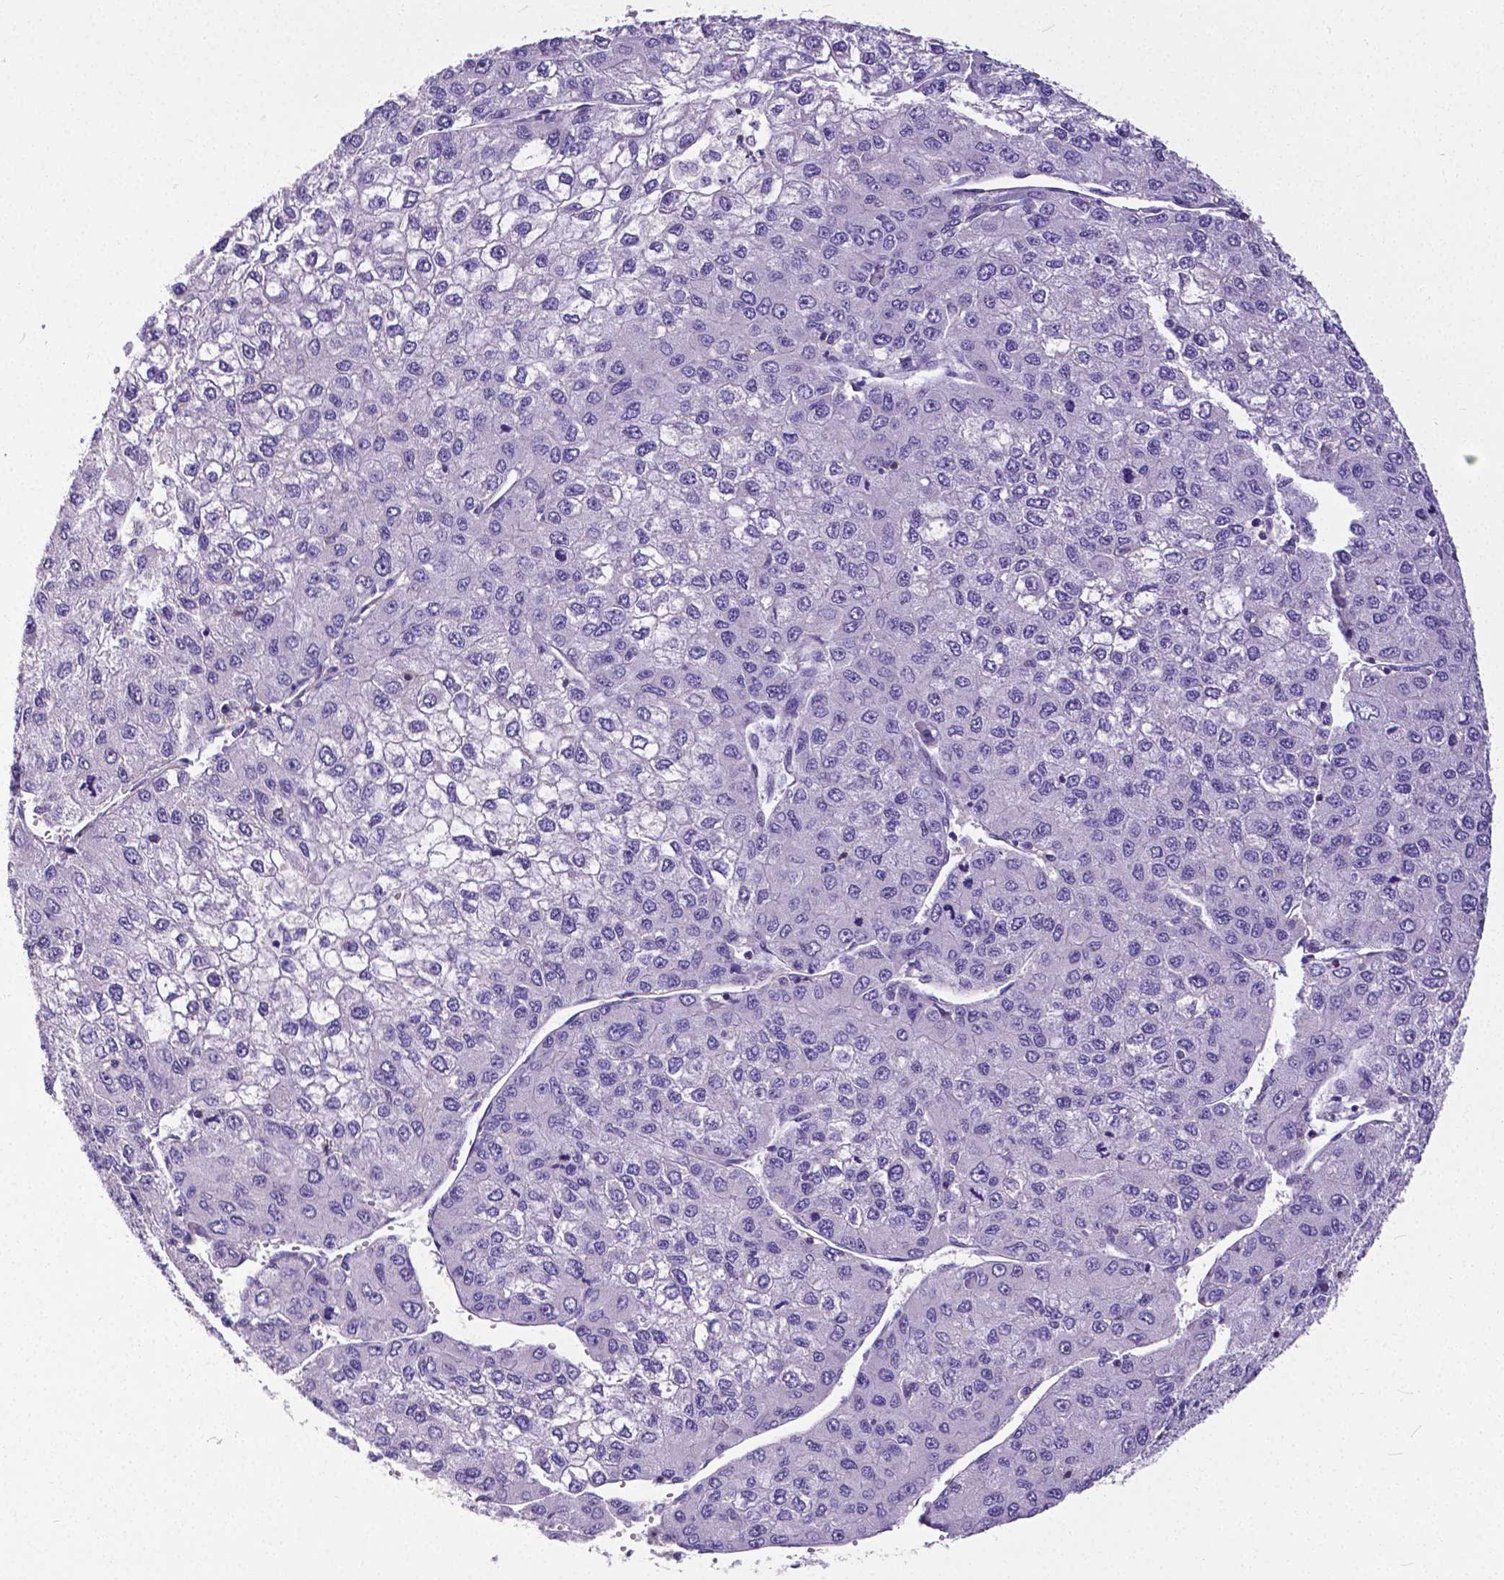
{"staining": {"intensity": "negative", "quantity": "none", "location": "none"}, "tissue": "liver cancer", "cell_type": "Tumor cells", "image_type": "cancer", "snomed": [{"axis": "morphology", "description": "Carcinoma, Hepatocellular, NOS"}, {"axis": "topography", "description": "Liver"}], "caption": "The immunohistochemistry (IHC) image has no significant positivity in tumor cells of liver hepatocellular carcinoma tissue. (DAB (3,3'-diaminobenzidine) immunohistochemistry with hematoxylin counter stain).", "gene": "CD4", "patient": {"sex": "female", "age": 66}}